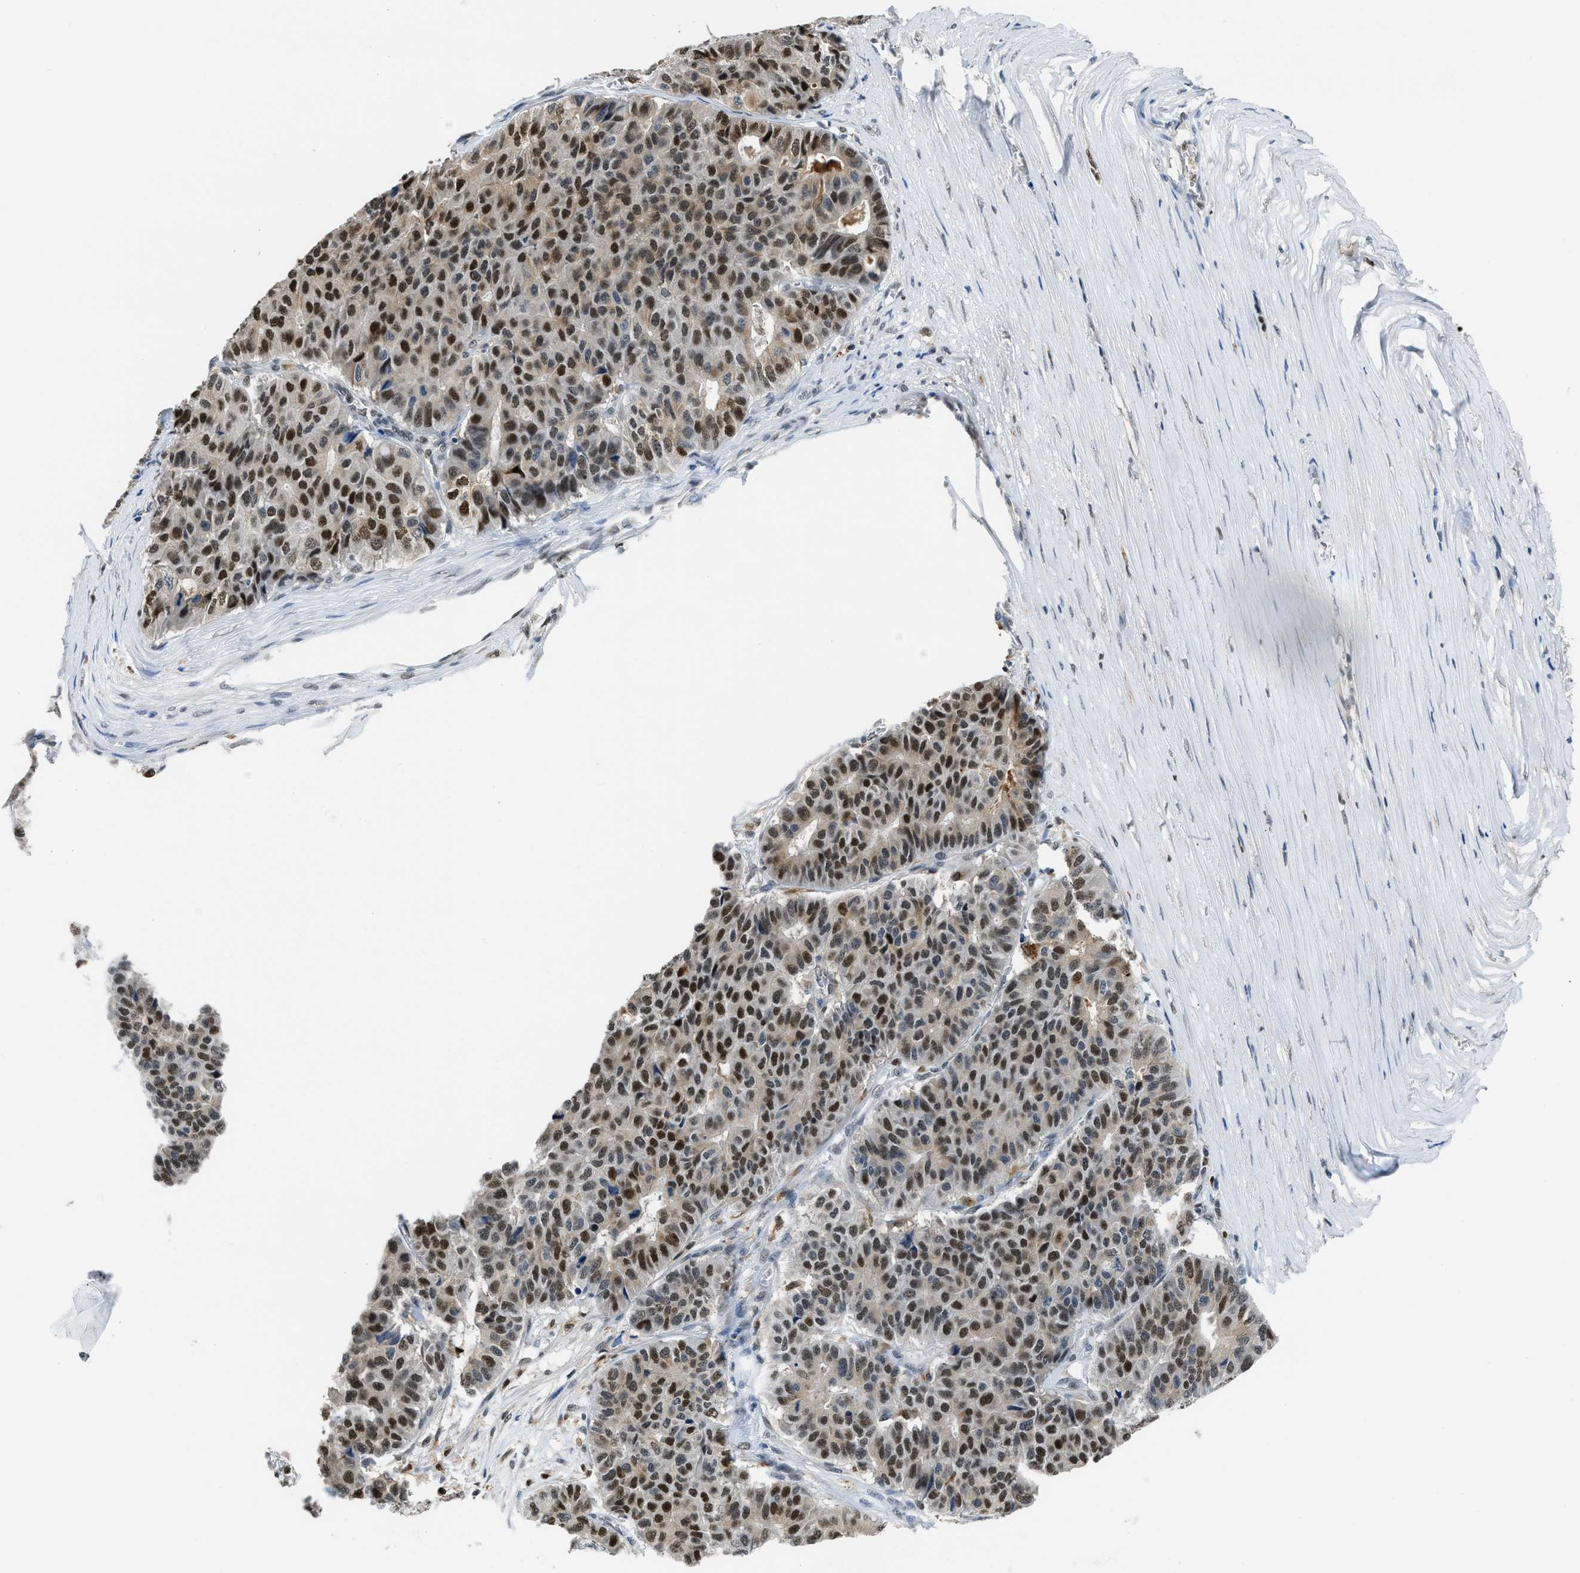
{"staining": {"intensity": "moderate", "quantity": ">75%", "location": "nuclear"}, "tissue": "pancreatic cancer", "cell_type": "Tumor cells", "image_type": "cancer", "snomed": [{"axis": "morphology", "description": "Adenocarcinoma, NOS"}, {"axis": "topography", "description": "Pancreas"}], "caption": "Protein staining displays moderate nuclear staining in about >75% of tumor cells in pancreatic cancer.", "gene": "ALX1", "patient": {"sex": "male", "age": 50}}